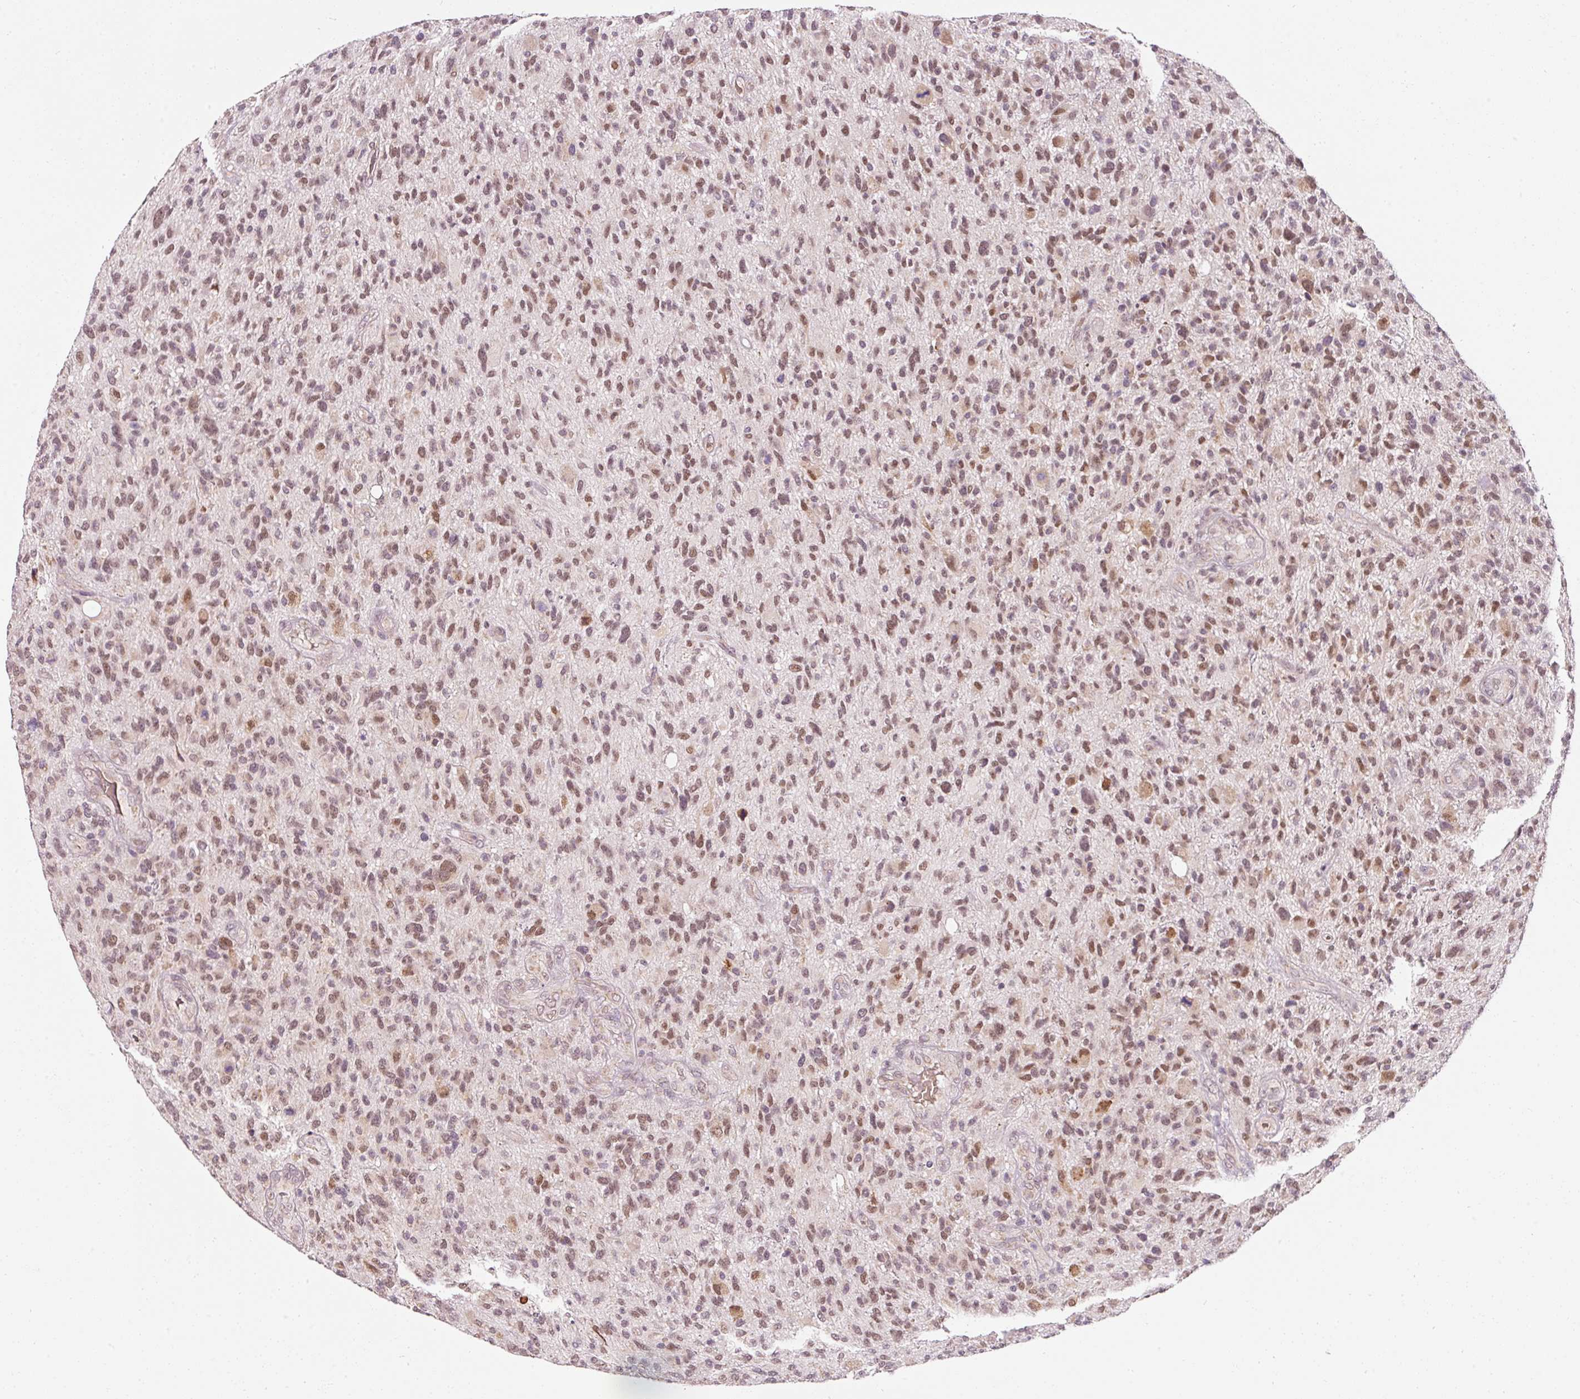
{"staining": {"intensity": "moderate", "quantity": ">75%", "location": "nuclear"}, "tissue": "glioma", "cell_type": "Tumor cells", "image_type": "cancer", "snomed": [{"axis": "morphology", "description": "Glioma, malignant, High grade"}, {"axis": "topography", "description": "Brain"}], "caption": "Malignant high-grade glioma was stained to show a protein in brown. There is medium levels of moderate nuclear positivity in approximately >75% of tumor cells. (brown staining indicates protein expression, while blue staining denotes nuclei).", "gene": "ZNF460", "patient": {"sex": "male", "age": 47}}